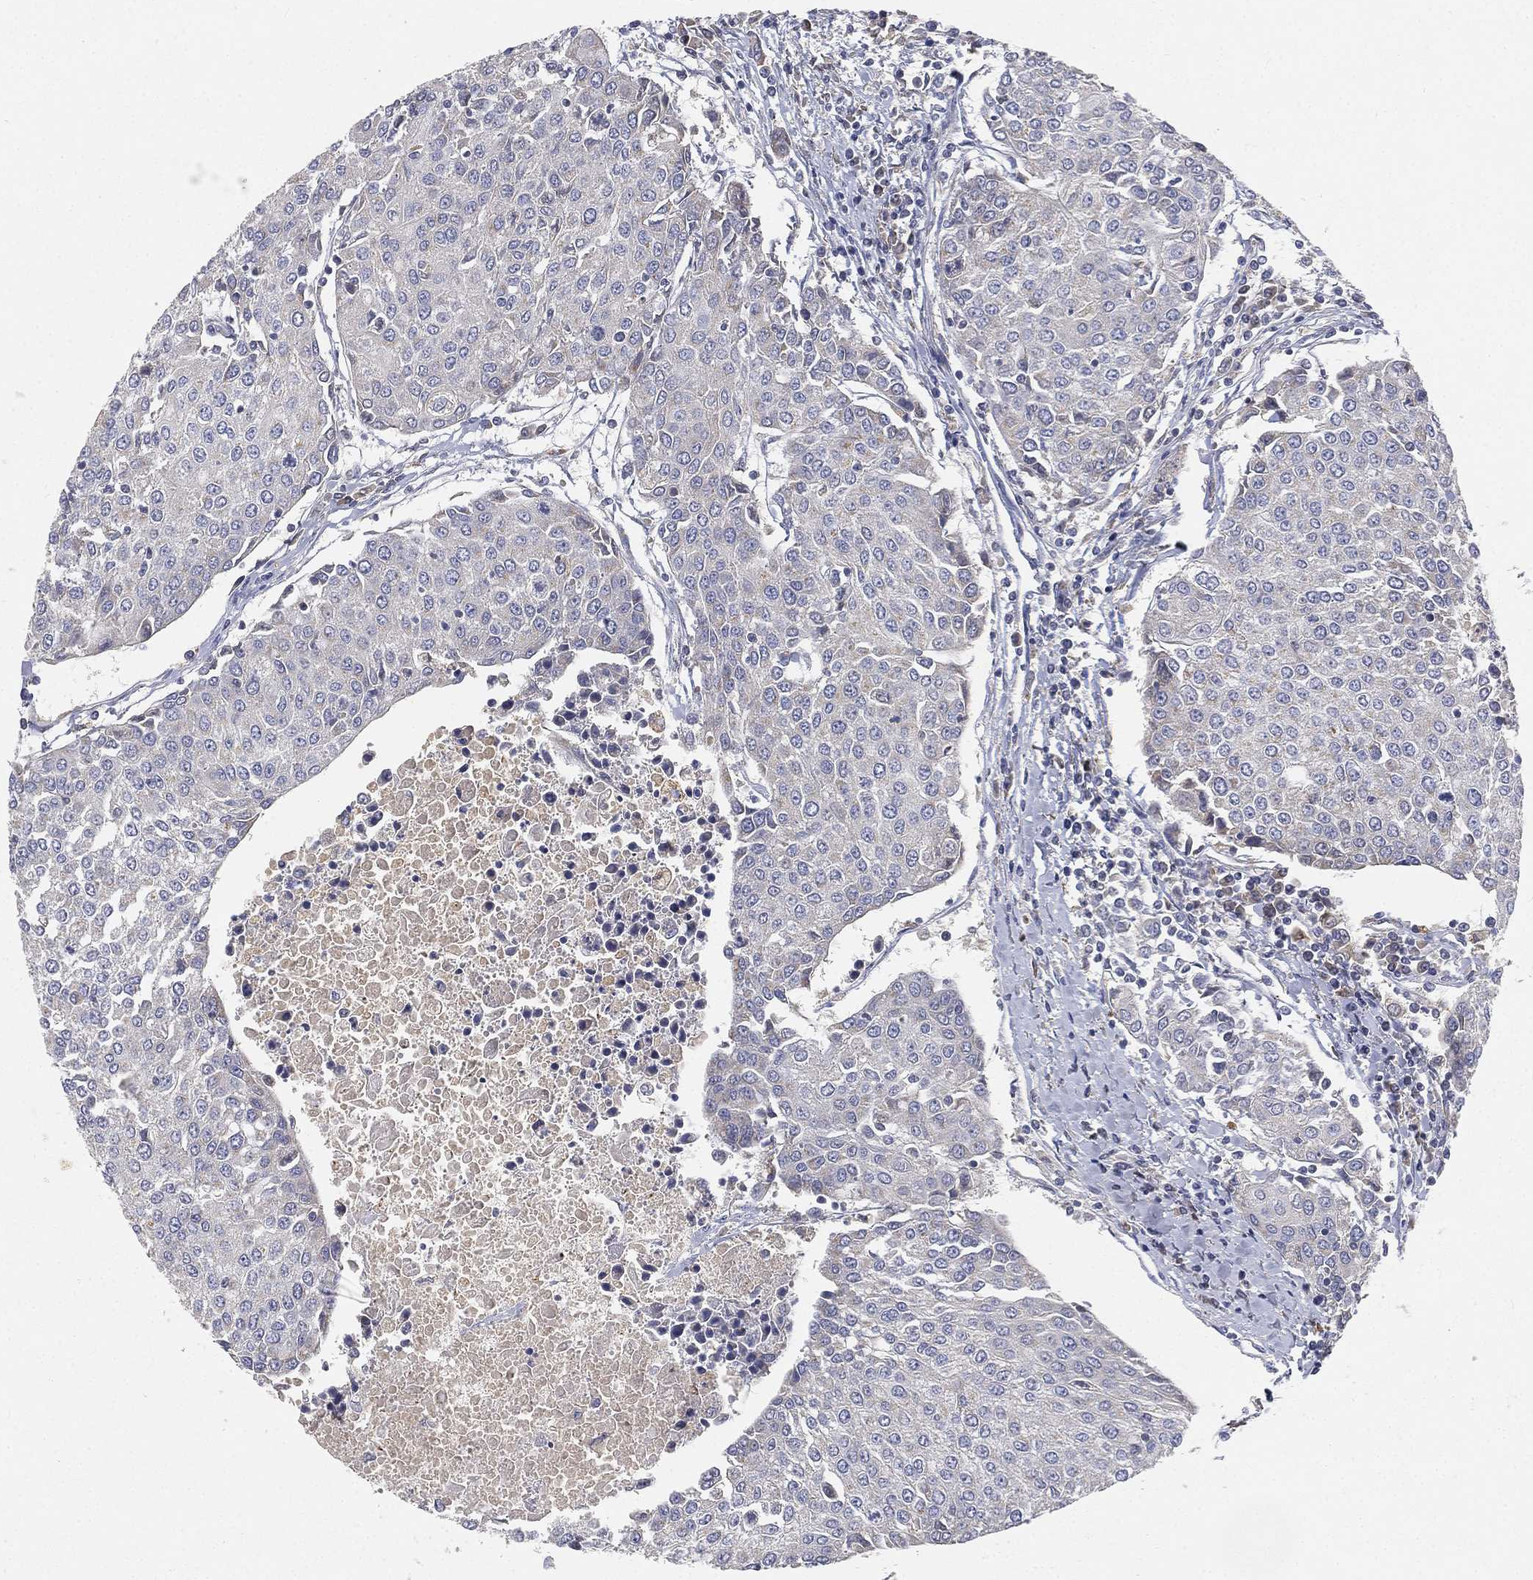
{"staining": {"intensity": "negative", "quantity": "none", "location": "none"}, "tissue": "urothelial cancer", "cell_type": "Tumor cells", "image_type": "cancer", "snomed": [{"axis": "morphology", "description": "Urothelial carcinoma, High grade"}, {"axis": "topography", "description": "Urinary bladder"}], "caption": "There is no significant staining in tumor cells of urothelial carcinoma (high-grade). The staining was performed using DAB to visualize the protein expression in brown, while the nuclei were stained in blue with hematoxylin (Magnification: 20x).", "gene": "CTSL", "patient": {"sex": "female", "age": 85}}